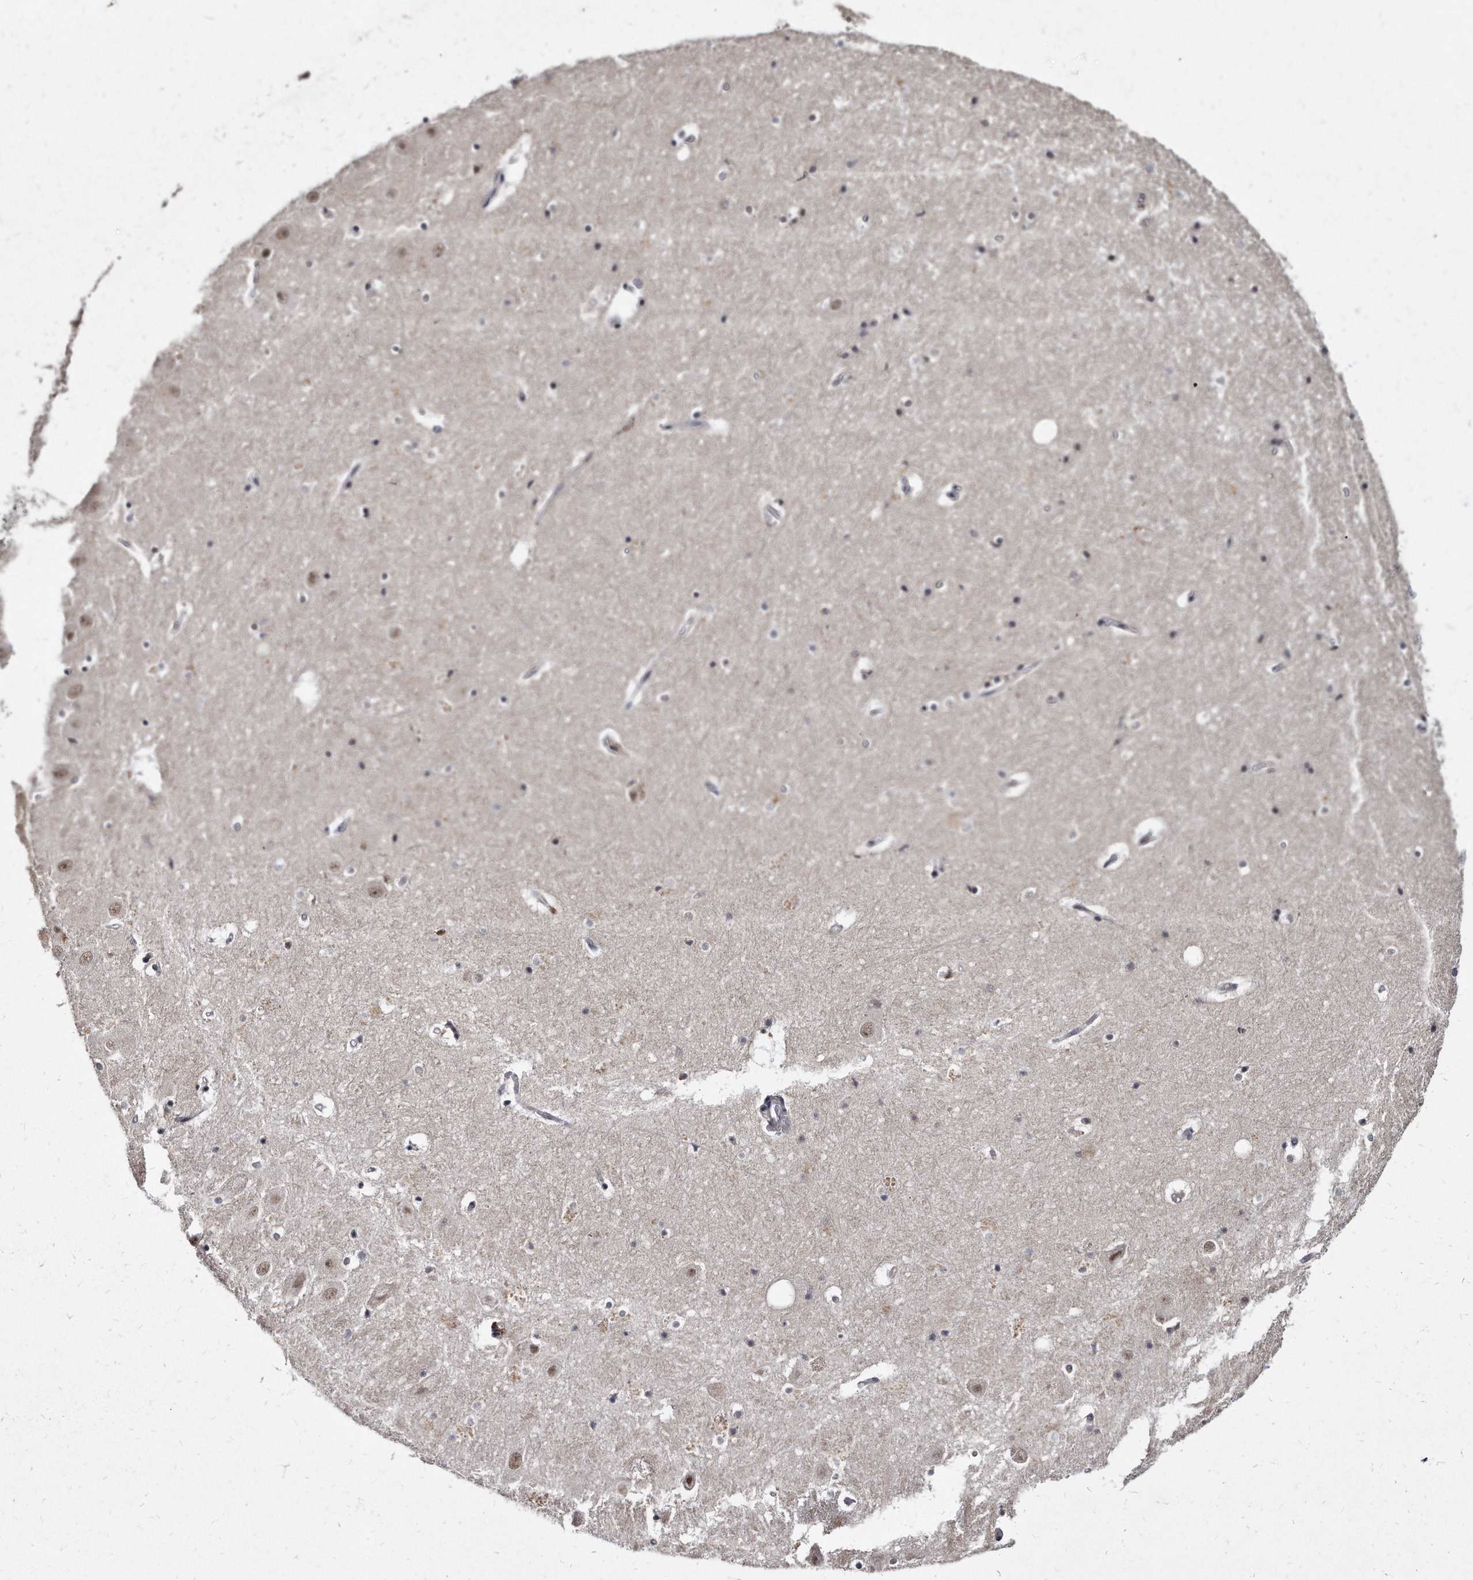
{"staining": {"intensity": "negative", "quantity": "none", "location": "none"}, "tissue": "hippocampus", "cell_type": "Glial cells", "image_type": "normal", "snomed": [{"axis": "morphology", "description": "Normal tissue, NOS"}, {"axis": "topography", "description": "Hippocampus"}], "caption": "This is an IHC micrograph of unremarkable human hippocampus. There is no positivity in glial cells.", "gene": "KLHDC3", "patient": {"sex": "female", "age": 52}}